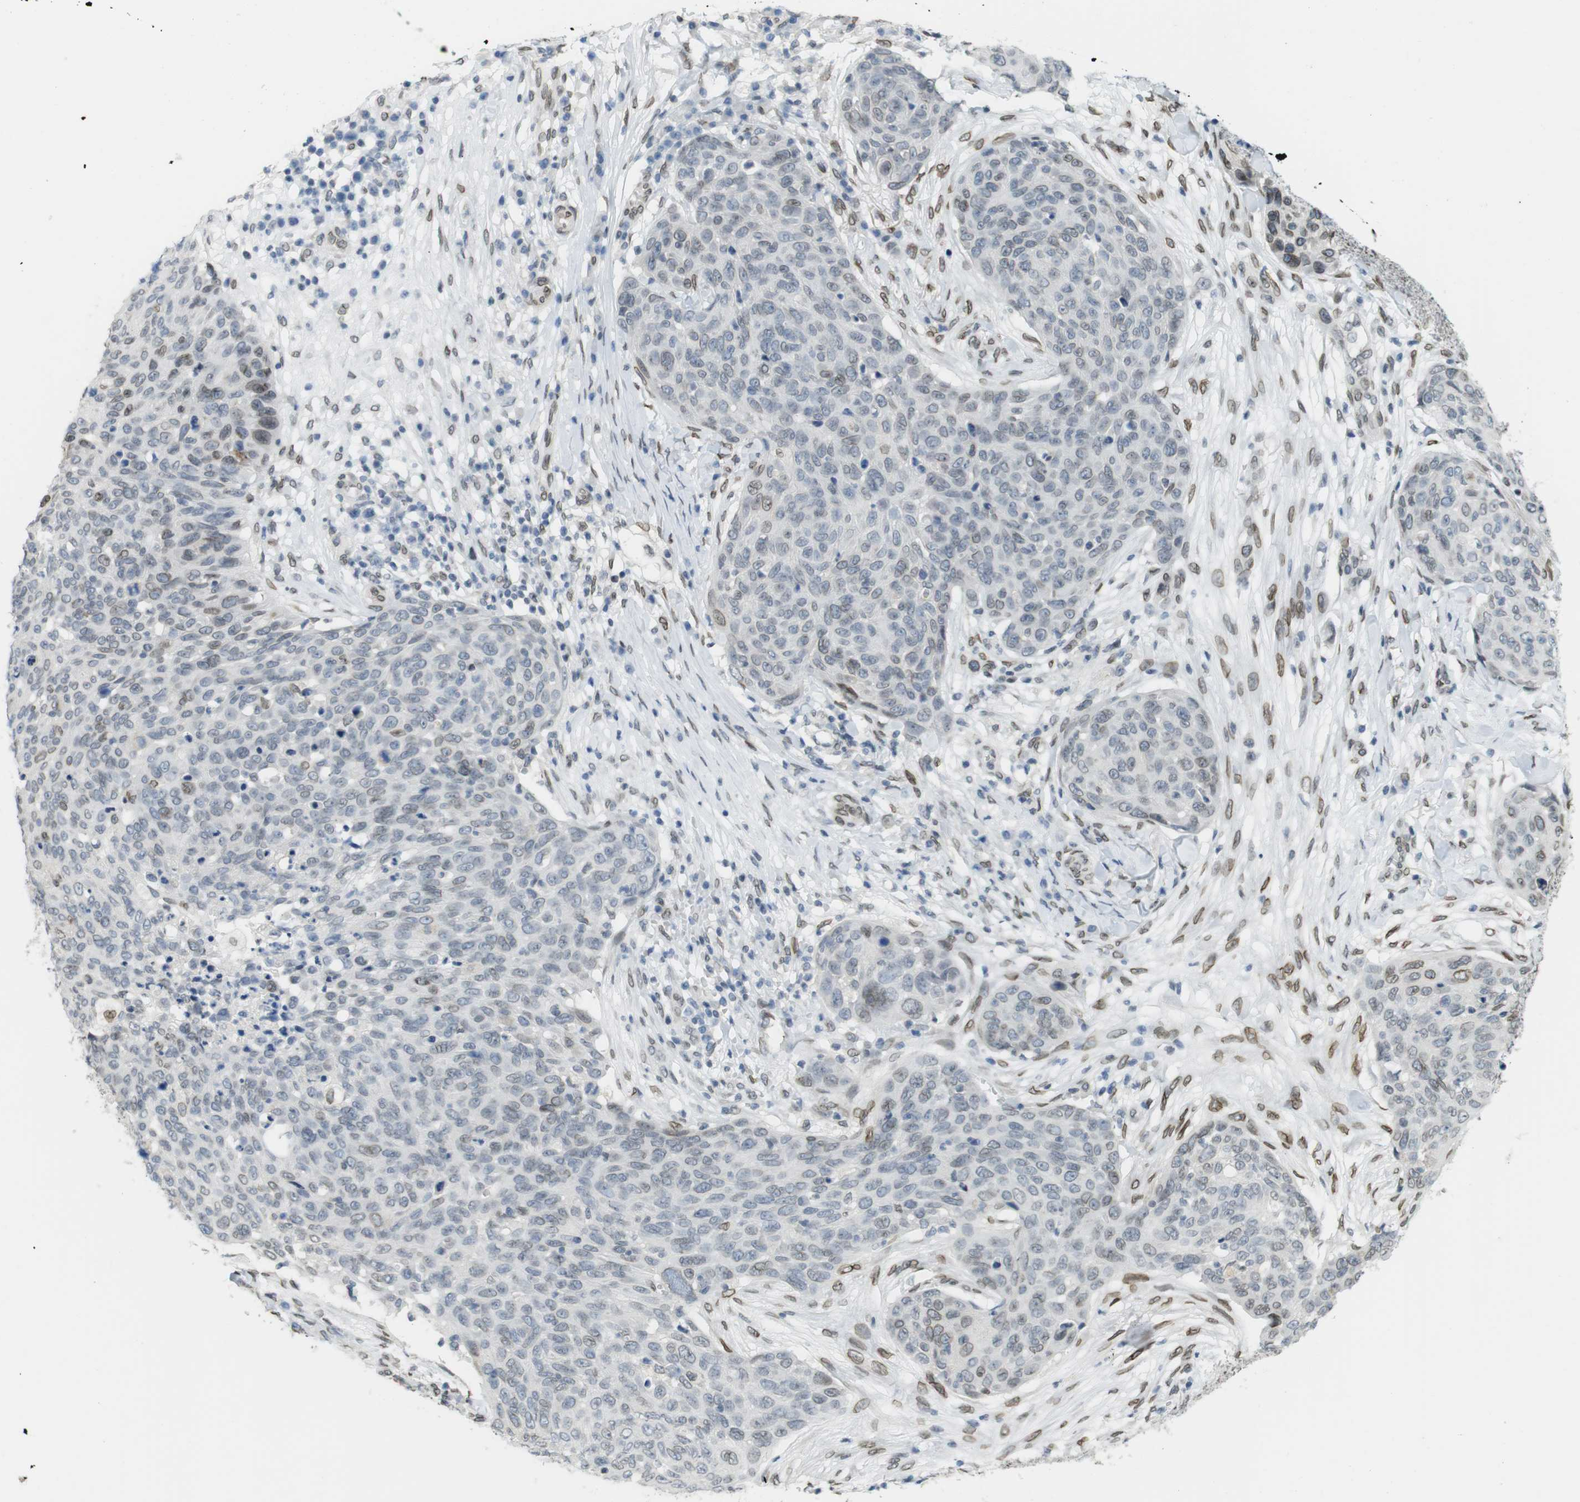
{"staining": {"intensity": "moderate", "quantity": "<25%", "location": "cytoplasmic/membranous,nuclear"}, "tissue": "skin cancer", "cell_type": "Tumor cells", "image_type": "cancer", "snomed": [{"axis": "morphology", "description": "Squamous cell carcinoma in situ, NOS"}, {"axis": "morphology", "description": "Squamous cell carcinoma, NOS"}, {"axis": "topography", "description": "Skin"}], "caption": "A brown stain highlights moderate cytoplasmic/membranous and nuclear staining of a protein in skin squamous cell carcinoma tumor cells.", "gene": "ARL6IP6", "patient": {"sex": "male", "age": 93}}